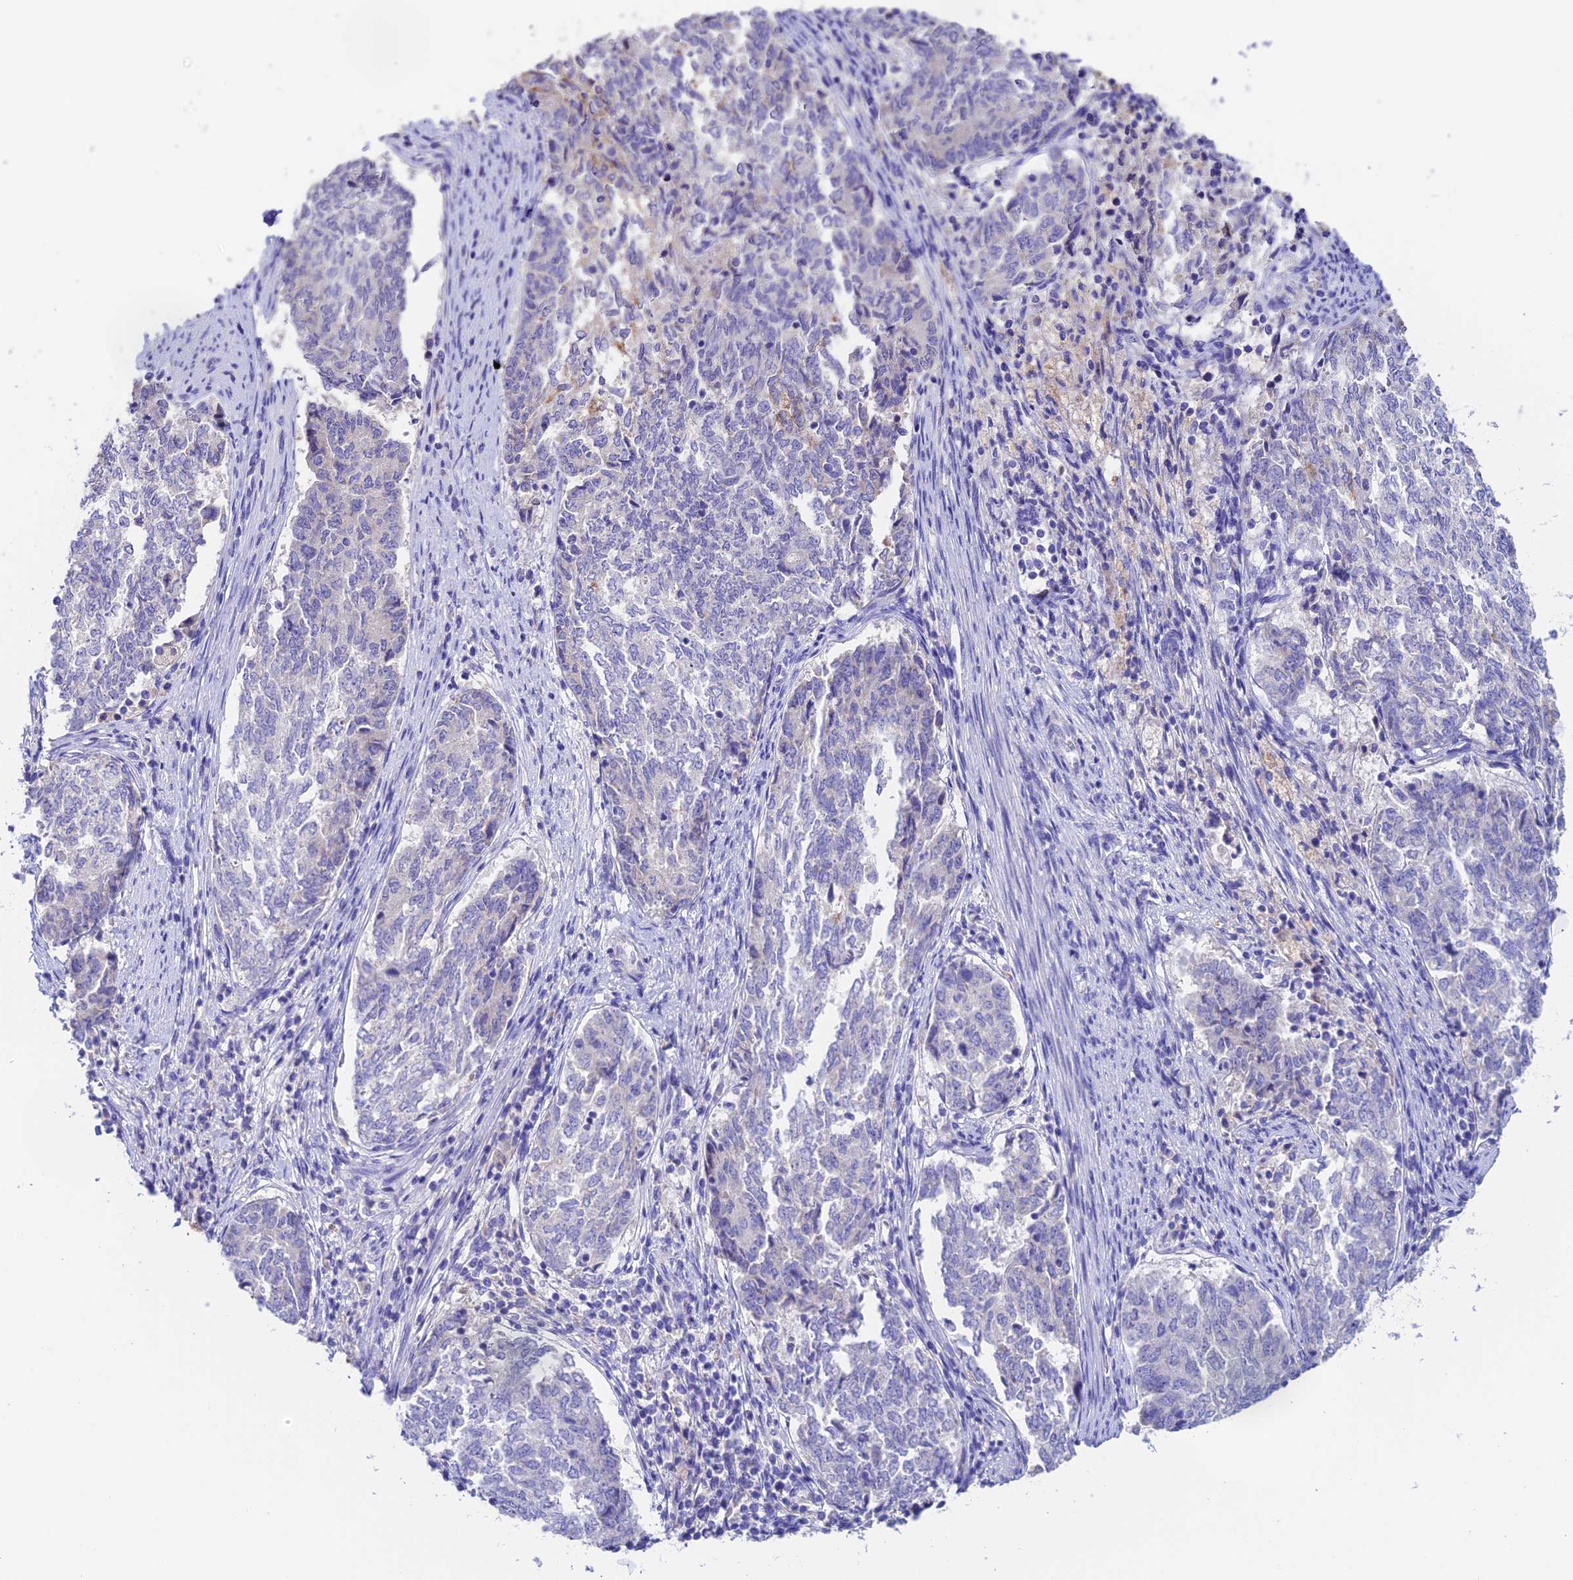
{"staining": {"intensity": "negative", "quantity": "none", "location": "none"}, "tissue": "endometrial cancer", "cell_type": "Tumor cells", "image_type": "cancer", "snomed": [{"axis": "morphology", "description": "Adenocarcinoma, NOS"}, {"axis": "topography", "description": "Endometrium"}], "caption": "The micrograph exhibits no staining of tumor cells in endometrial adenocarcinoma.", "gene": "EMC3", "patient": {"sex": "female", "age": 80}}